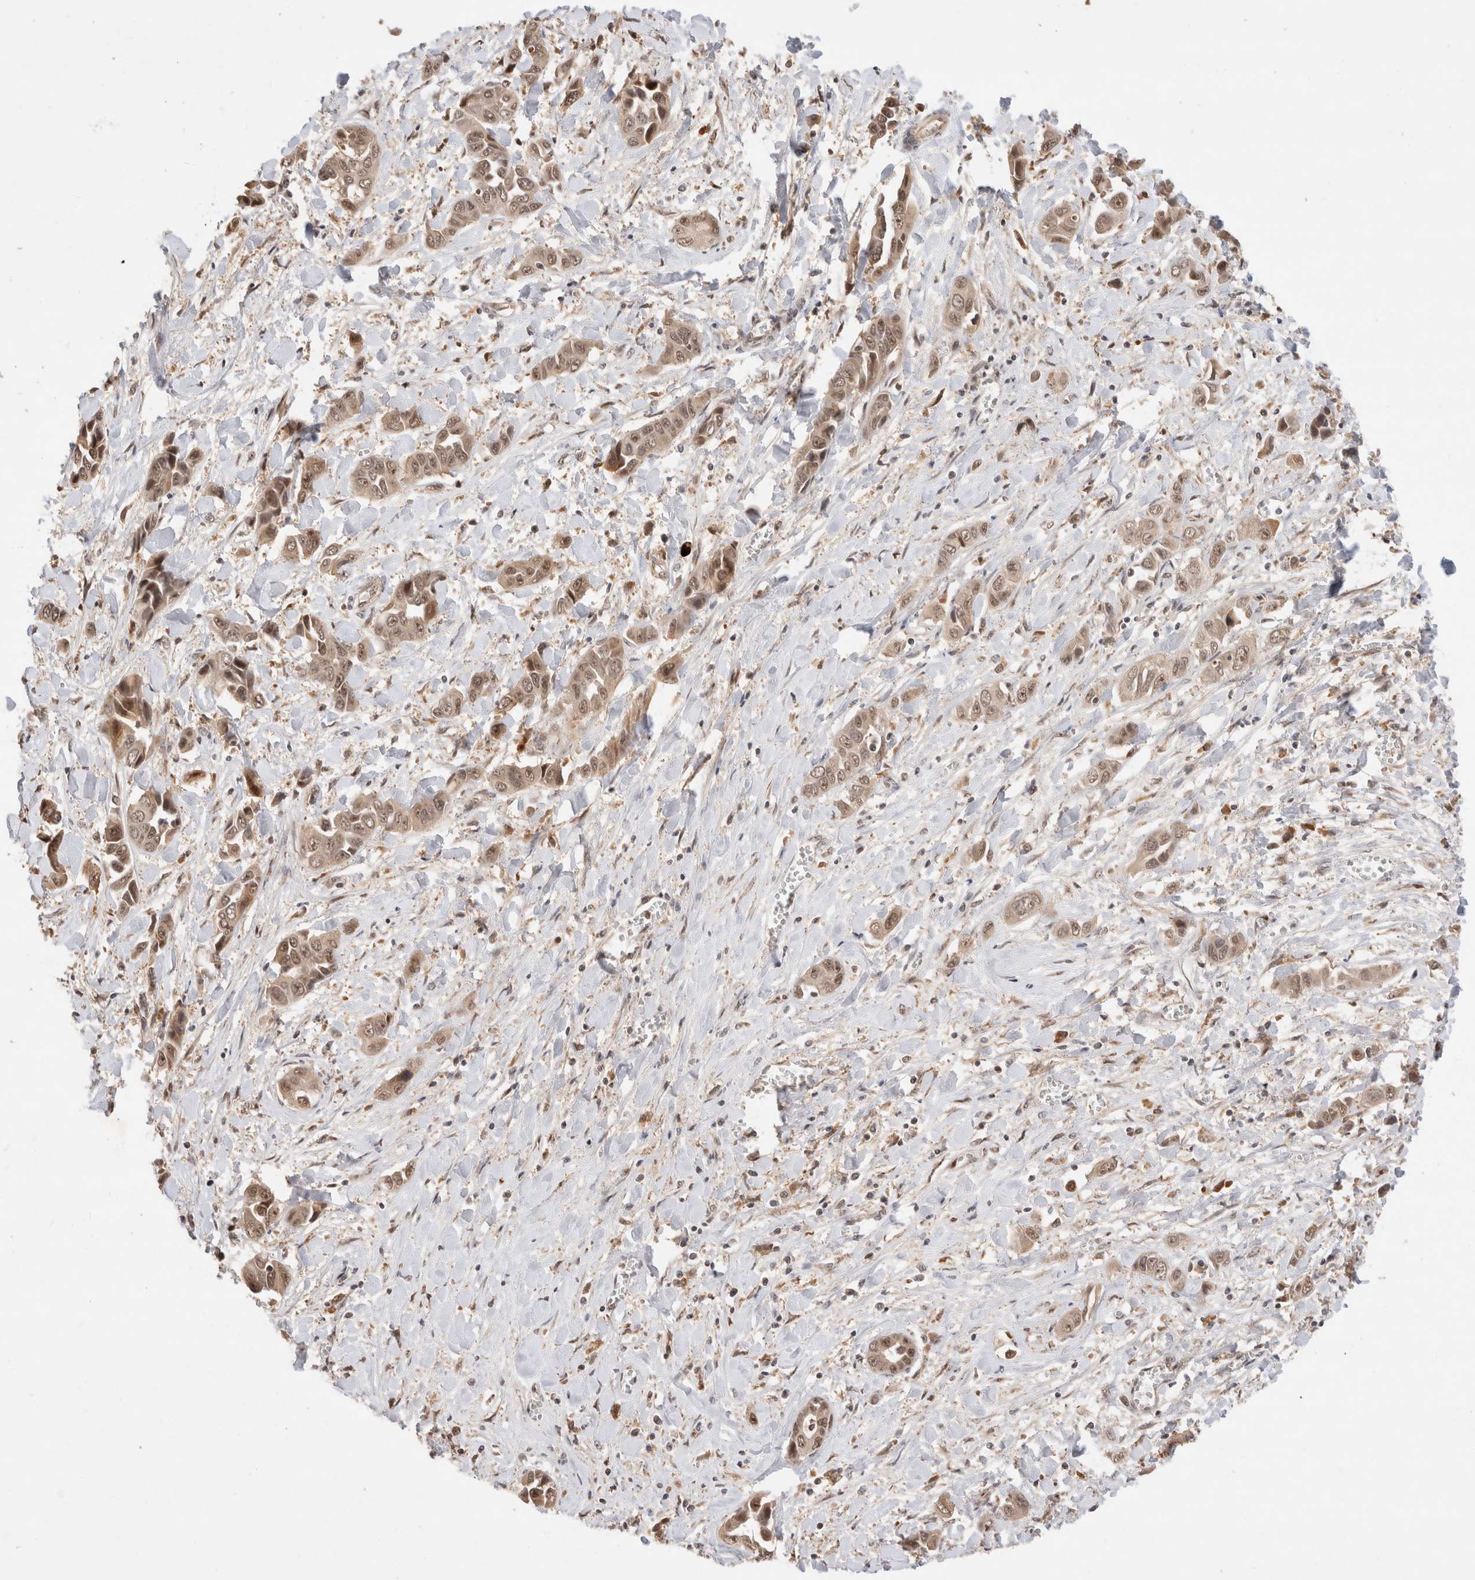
{"staining": {"intensity": "moderate", "quantity": ">75%", "location": "cytoplasmic/membranous,nuclear"}, "tissue": "liver cancer", "cell_type": "Tumor cells", "image_type": "cancer", "snomed": [{"axis": "morphology", "description": "Cholangiocarcinoma"}, {"axis": "topography", "description": "Liver"}], "caption": "Protein expression analysis of human cholangiocarcinoma (liver) reveals moderate cytoplasmic/membranous and nuclear expression in approximately >75% of tumor cells.", "gene": "MPHOSPH6", "patient": {"sex": "female", "age": 52}}